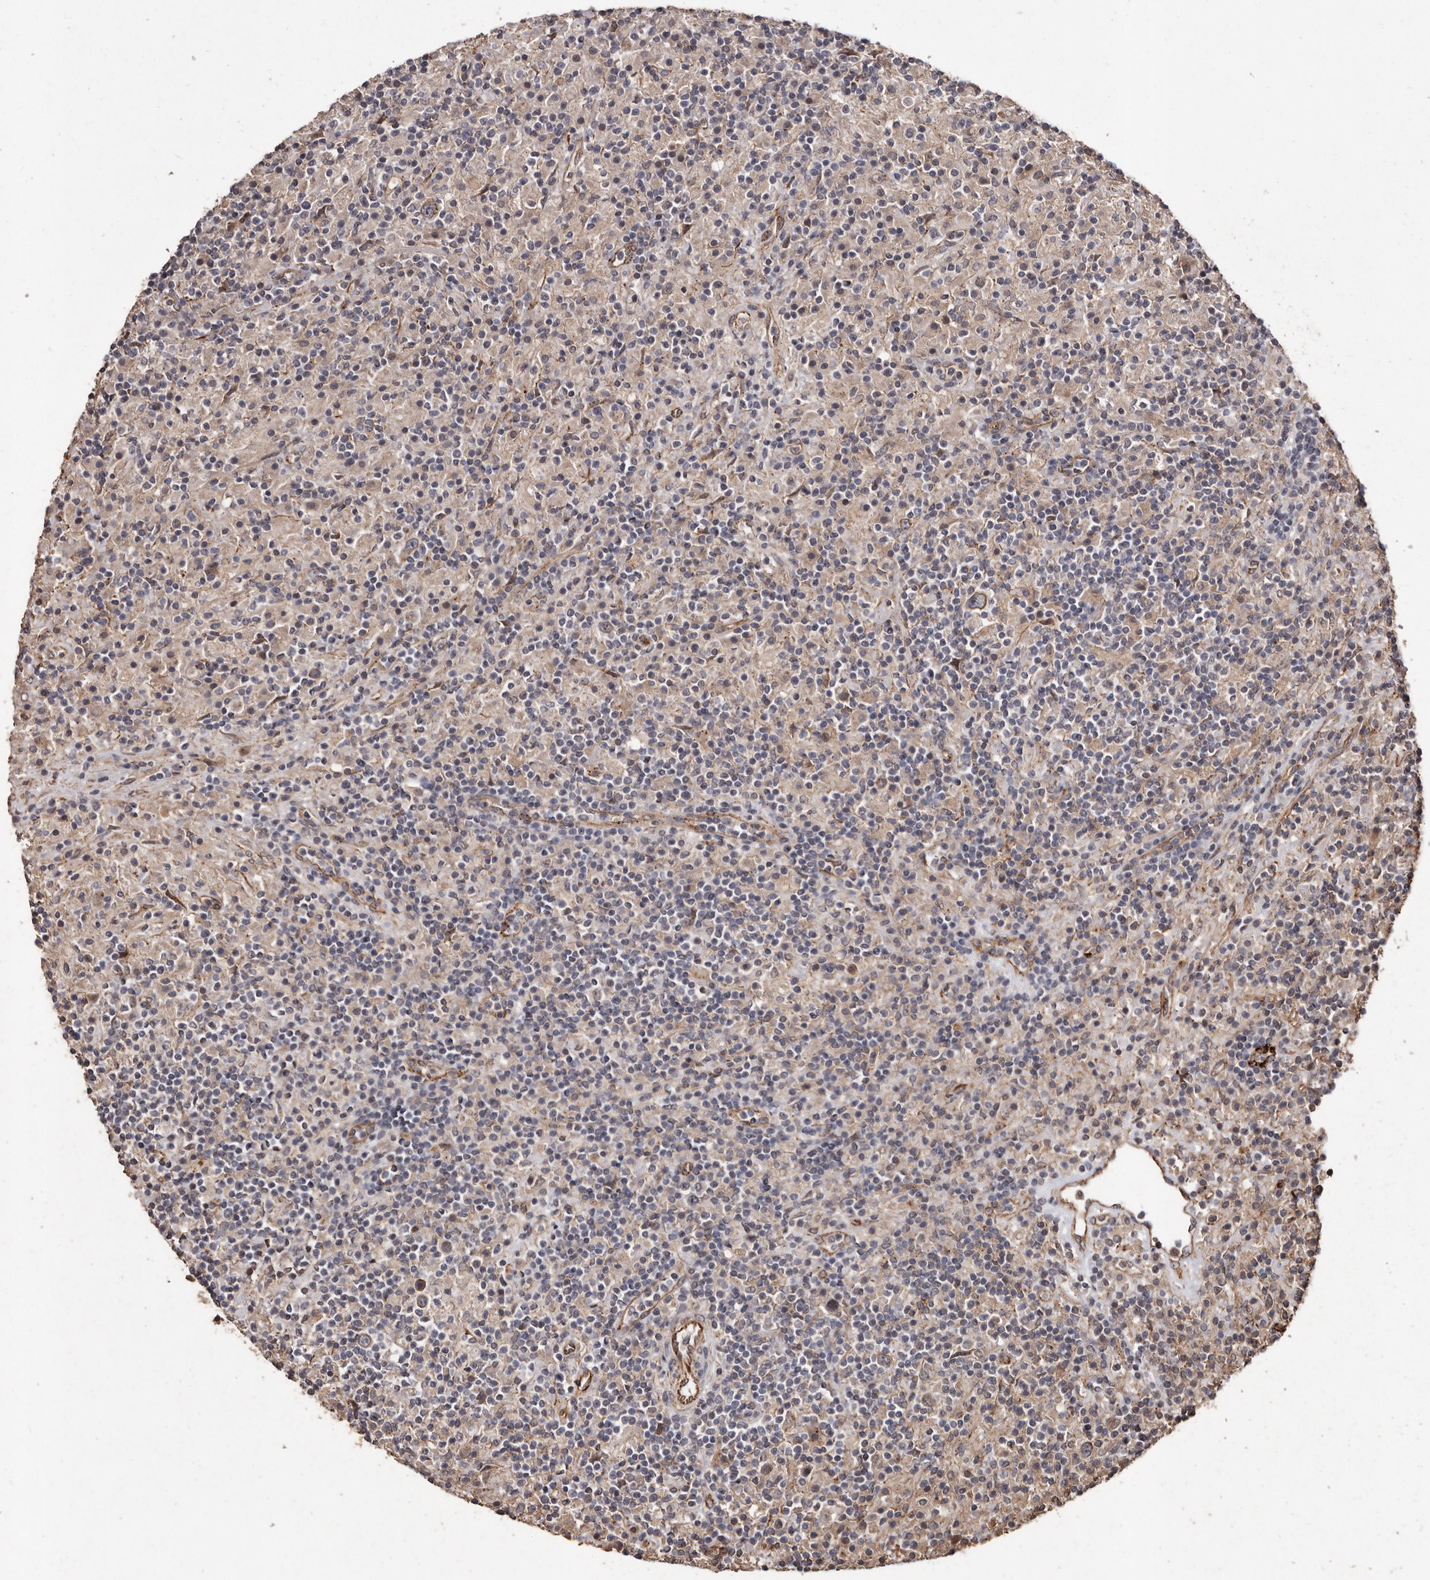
{"staining": {"intensity": "moderate", "quantity": "25%-75%", "location": "cytoplasmic/membranous"}, "tissue": "lymphoma", "cell_type": "Tumor cells", "image_type": "cancer", "snomed": [{"axis": "morphology", "description": "Hodgkin's disease, NOS"}, {"axis": "topography", "description": "Lymph node"}], "caption": "This micrograph demonstrates immunohistochemistry staining of human Hodgkin's disease, with medium moderate cytoplasmic/membranous expression in approximately 25%-75% of tumor cells.", "gene": "BRAT1", "patient": {"sex": "male", "age": 70}}